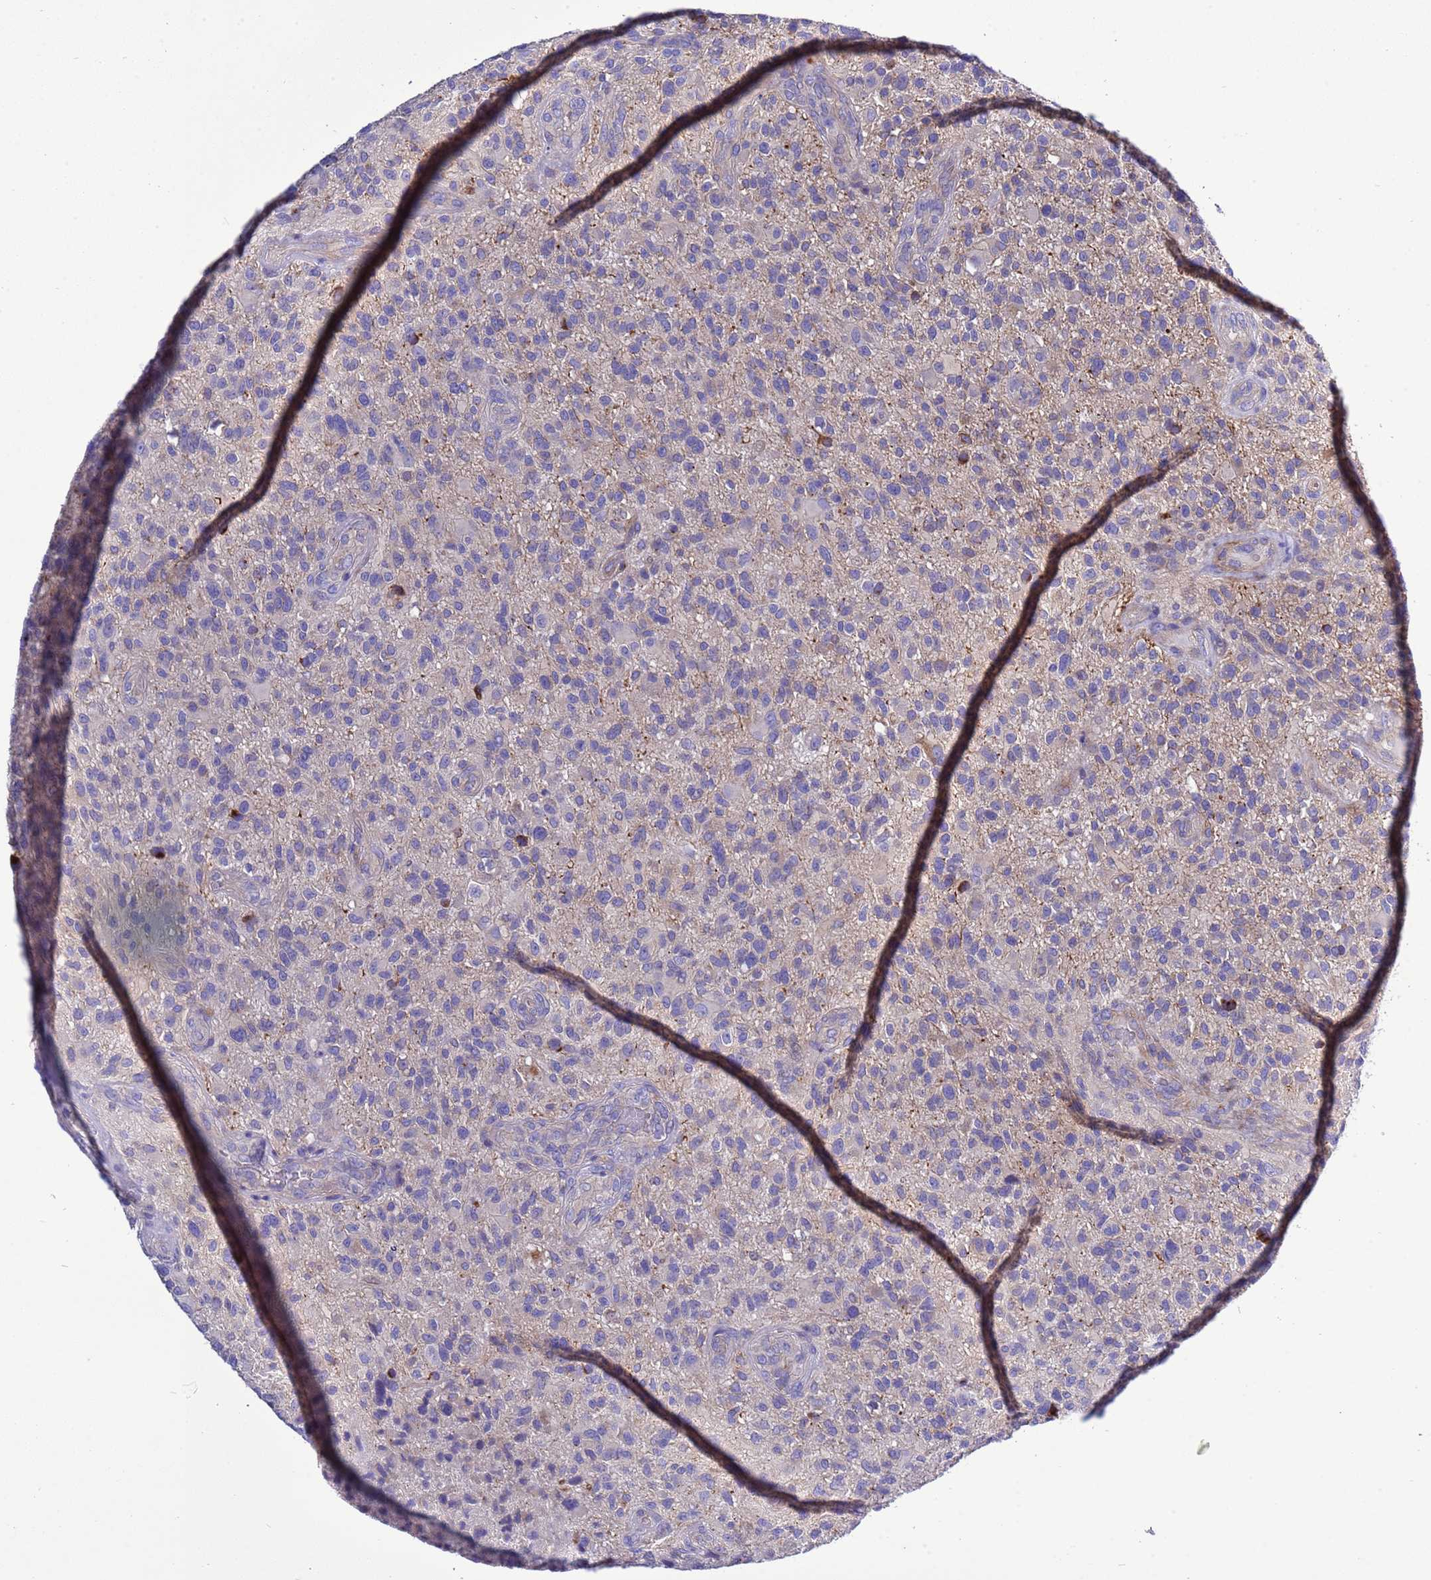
{"staining": {"intensity": "negative", "quantity": "none", "location": "none"}, "tissue": "glioma", "cell_type": "Tumor cells", "image_type": "cancer", "snomed": [{"axis": "morphology", "description": "Glioma, malignant, High grade"}, {"axis": "topography", "description": "Brain"}], "caption": "Immunohistochemical staining of human glioma exhibits no significant staining in tumor cells.", "gene": "KICS2", "patient": {"sex": "male", "age": 47}}